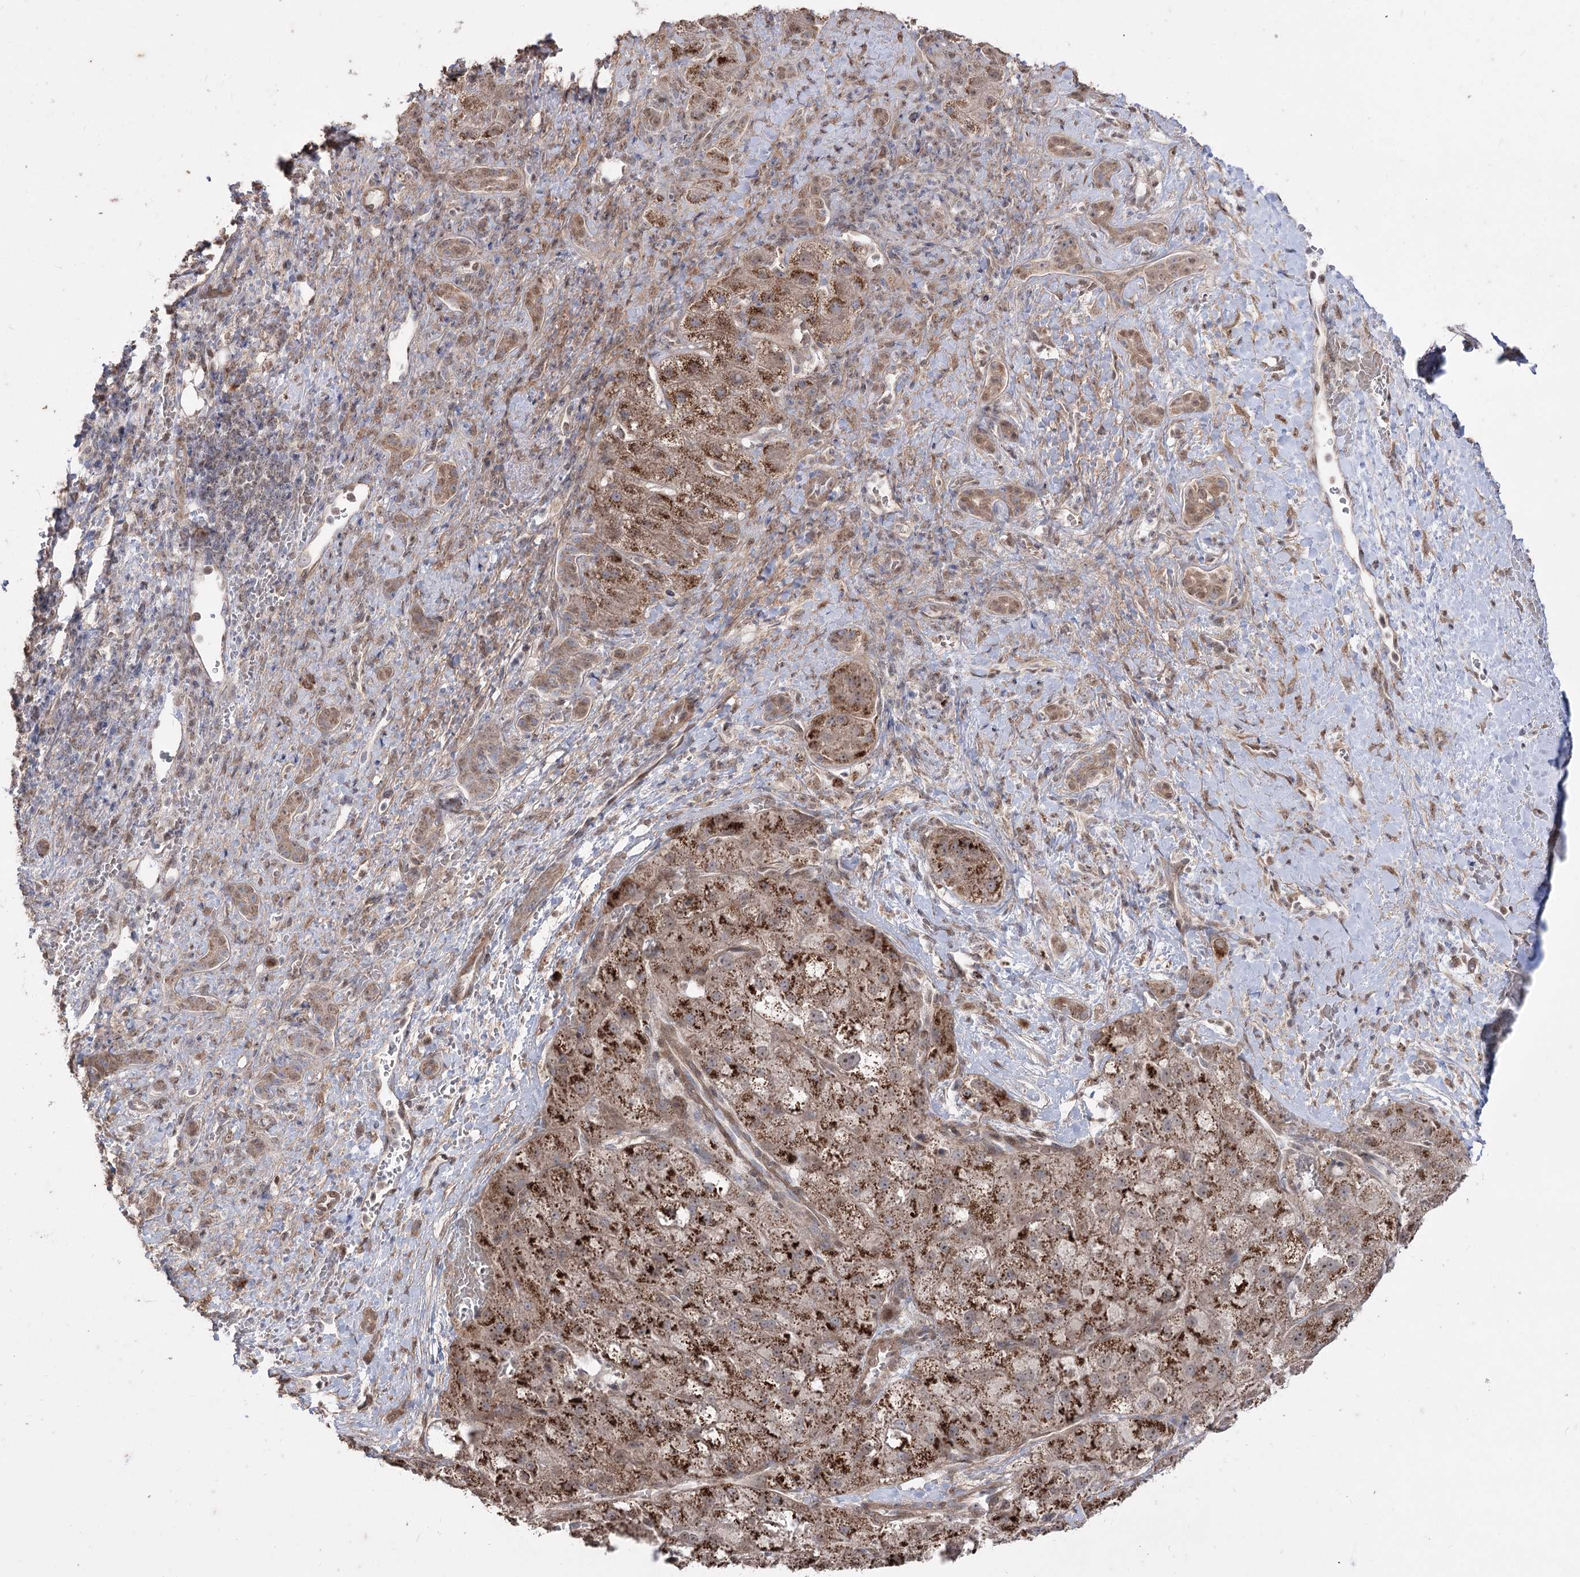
{"staining": {"intensity": "strong", "quantity": ">75%", "location": "cytoplasmic/membranous"}, "tissue": "liver cancer", "cell_type": "Tumor cells", "image_type": "cancer", "snomed": [{"axis": "morphology", "description": "Normal tissue, NOS"}, {"axis": "morphology", "description": "Carcinoma, Hepatocellular, NOS"}, {"axis": "topography", "description": "Liver"}], "caption": "Liver cancer (hepatocellular carcinoma) stained with DAB IHC displays high levels of strong cytoplasmic/membranous expression in approximately >75% of tumor cells.", "gene": "ZSCAN23", "patient": {"sex": "male", "age": 57}}